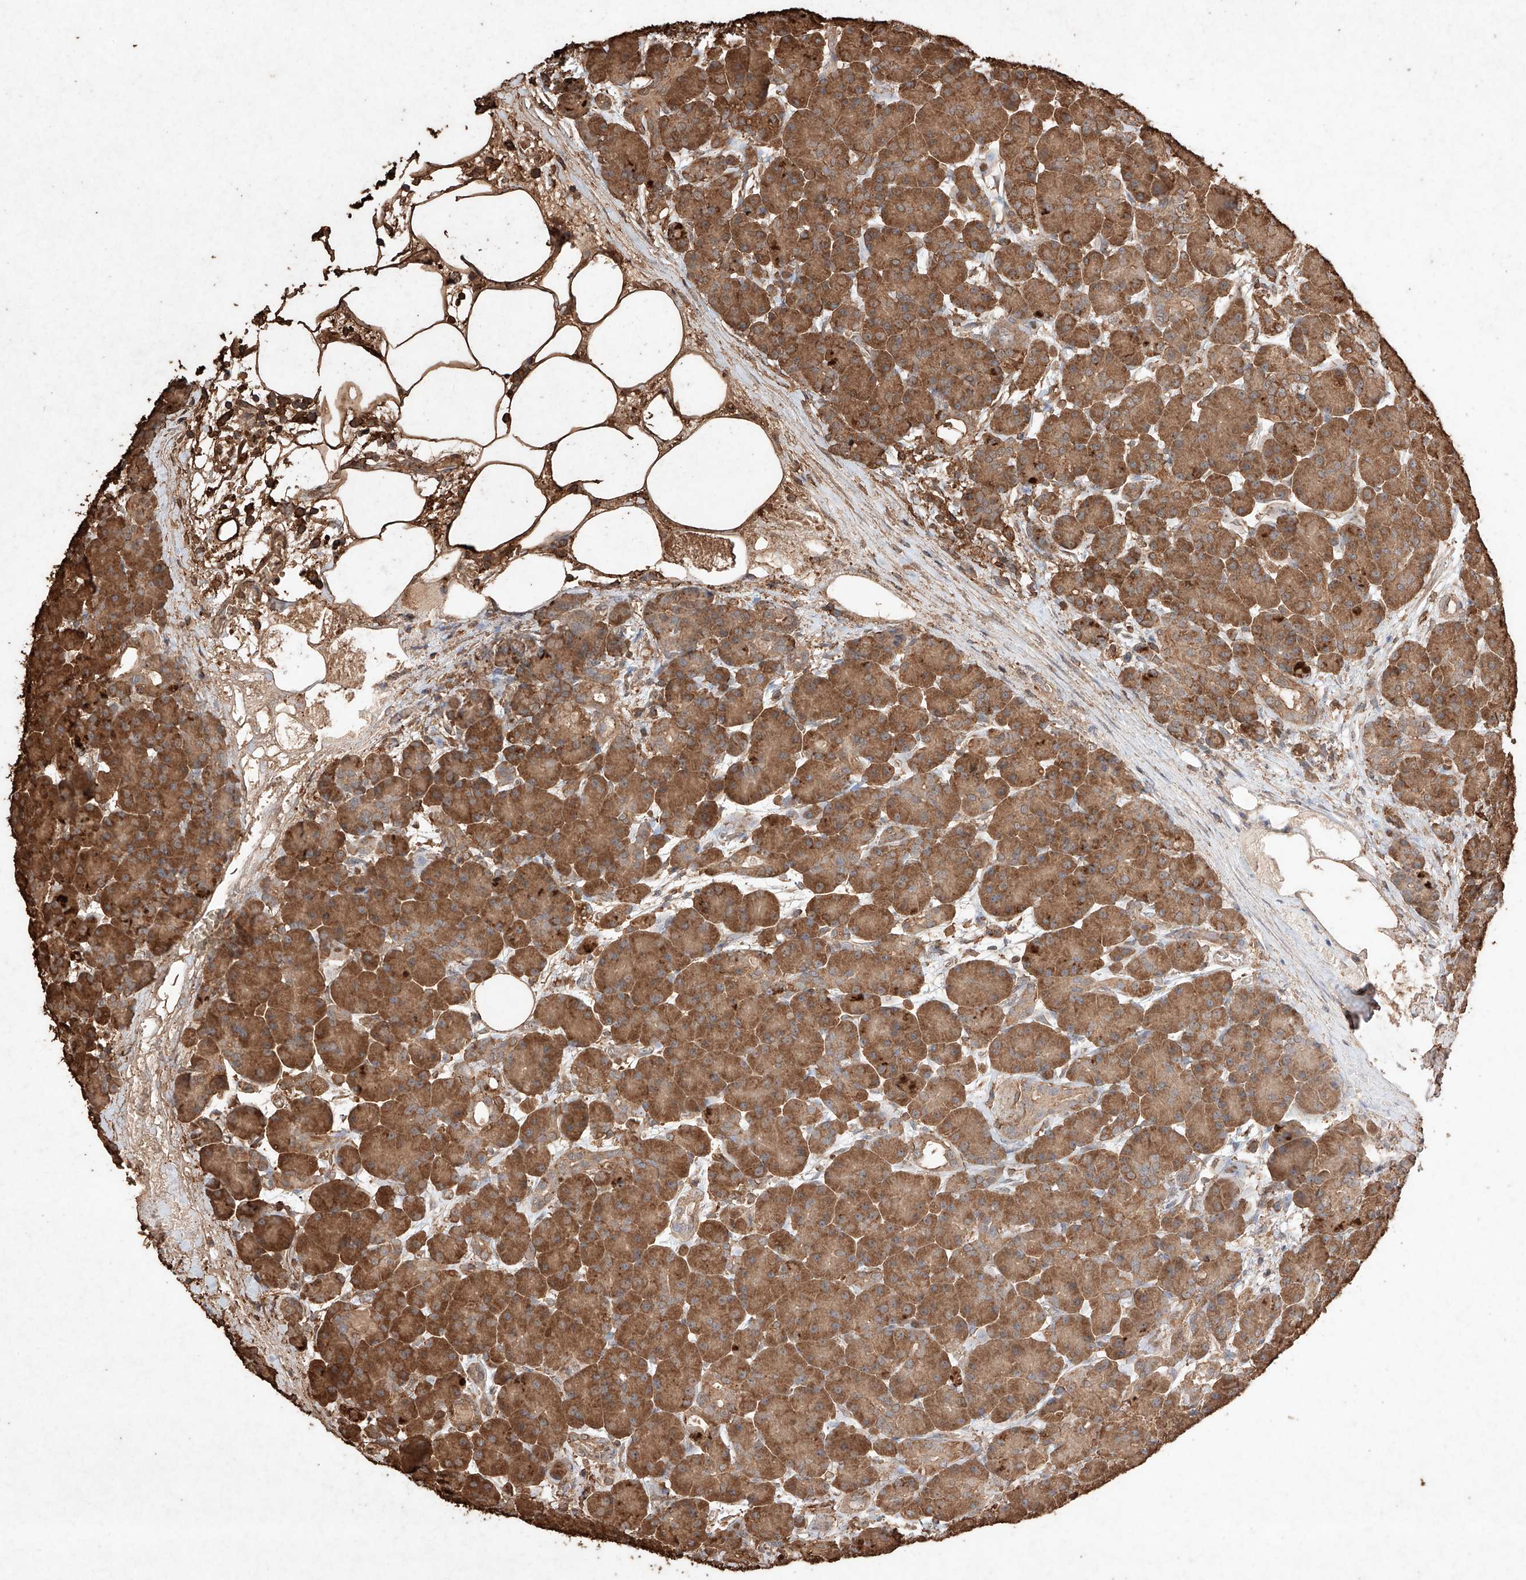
{"staining": {"intensity": "strong", "quantity": ">75%", "location": "cytoplasmic/membranous"}, "tissue": "pancreas", "cell_type": "Exocrine glandular cells", "image_type": "normal", "snomed": [{"axis": "morphology", "description": "Normal tissue, NOS"}, {"axis": "topography", "description": "Pancreas"}], "caption": "Immunohistochemistry of unremarkable pancreas reveals high levels of strong cytoplasmic/membranous positivity in about >75% of exocrine glandular cells. The staining is performed using DAB brown chromogen to label protein expression. The nuclei are counter-stained blue using hematoxylin.", "gene": "M6PR", "patient": {"sex": "male", "age": 63}}